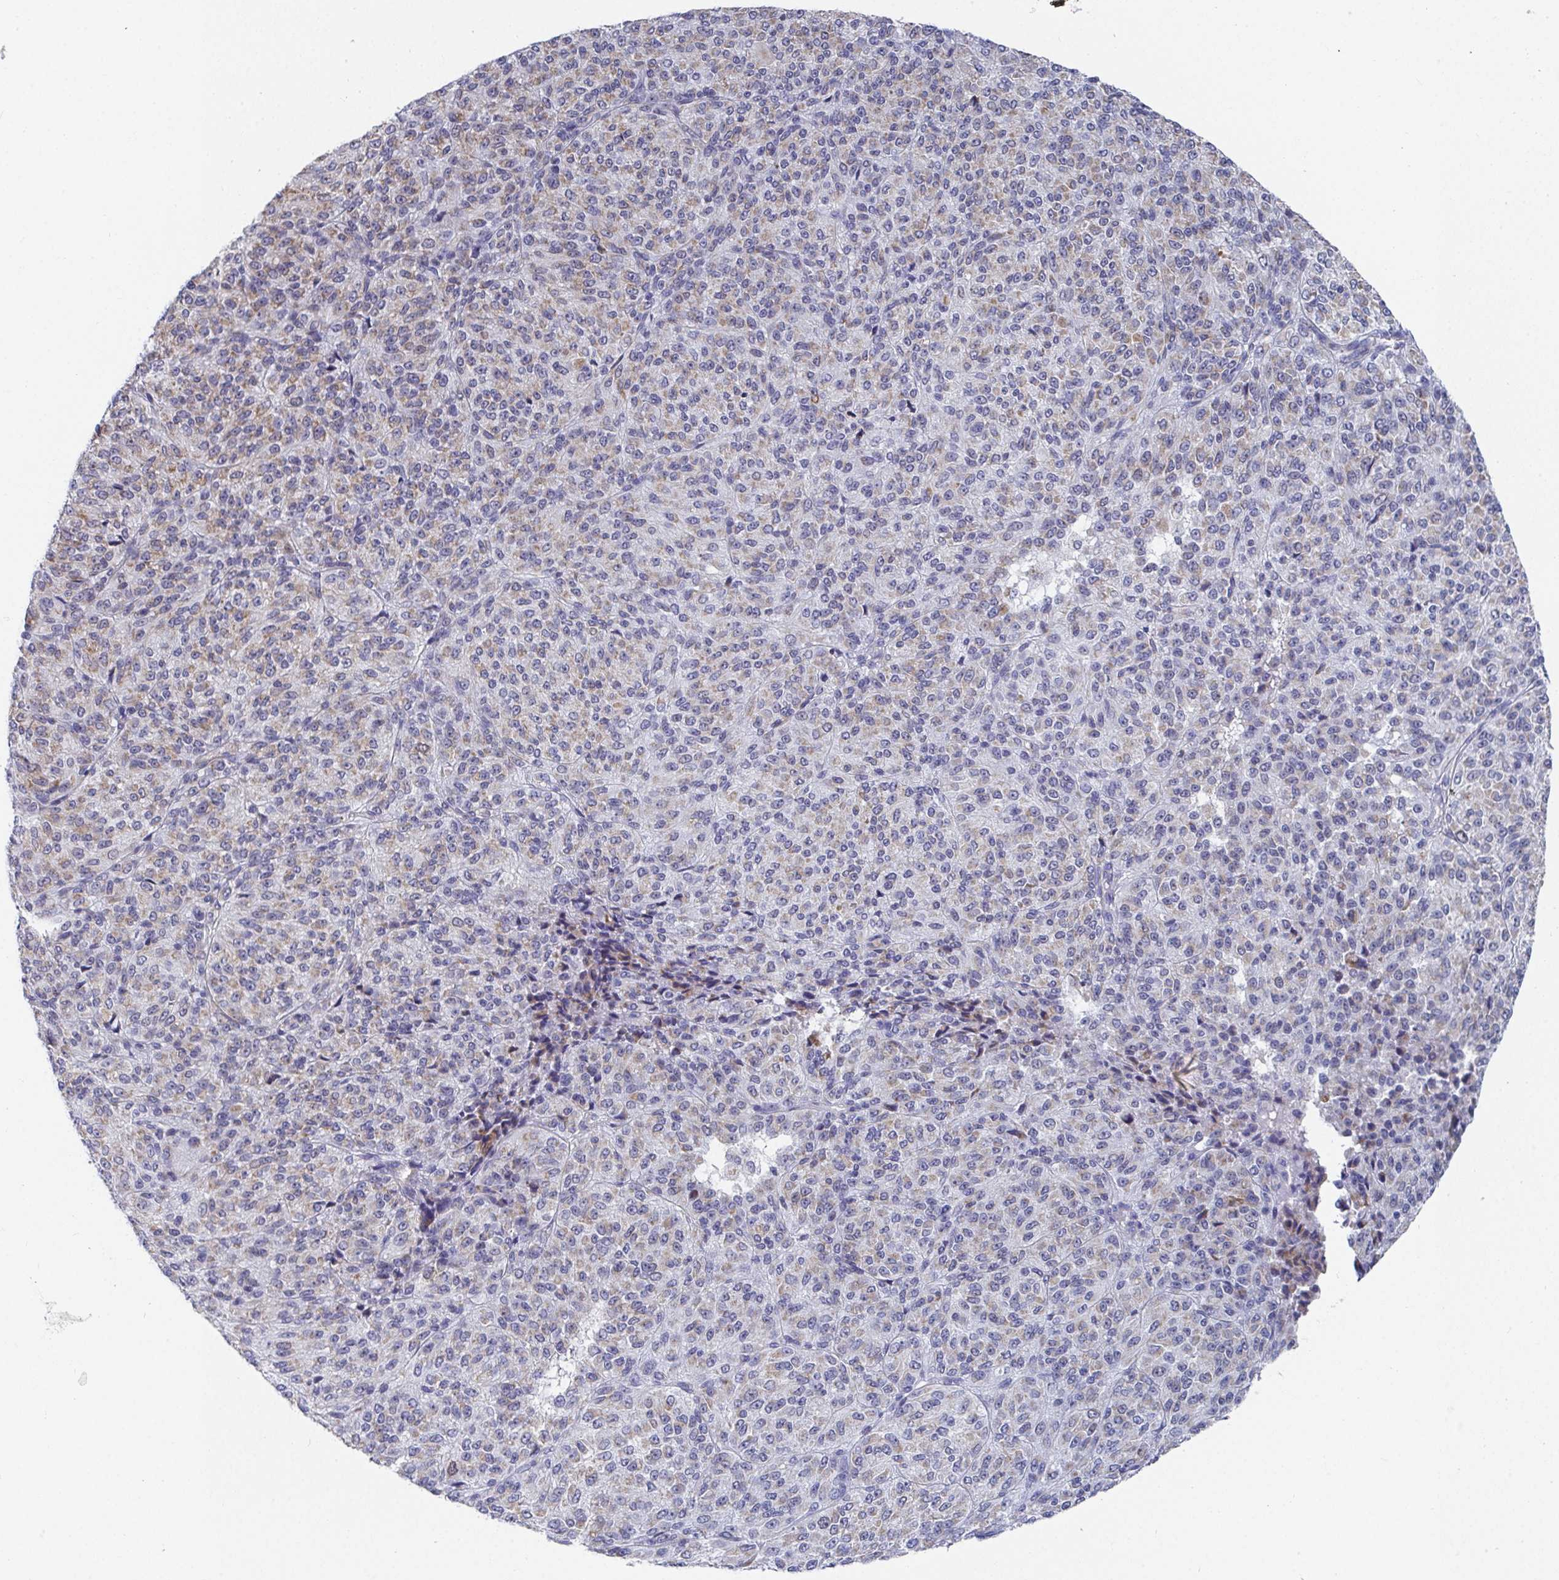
{"staining": {"intensity": "weak", "quantity": "25%-75%", "location": "cytoplasmic/membranous"}, "tissue": "melanoma", "cell_type": "Tumor cells", "image_type": "cancer", "snomed": [{"axis": "morphology", "description": "Malignant melanoma, Metastatic site"}, {"axis": "topography", "description": "Brain"}], "caption": "This micrograph reveals melanoma stained with immunohistochemistry to label a protein in brown. The cytoplasmic/membranous of tumor cells show weak positivity for the protein. Nuclei are counter-stained blue.", "gene": "ATP5F1C", "patient": {"sex": "female", "age": 56}}